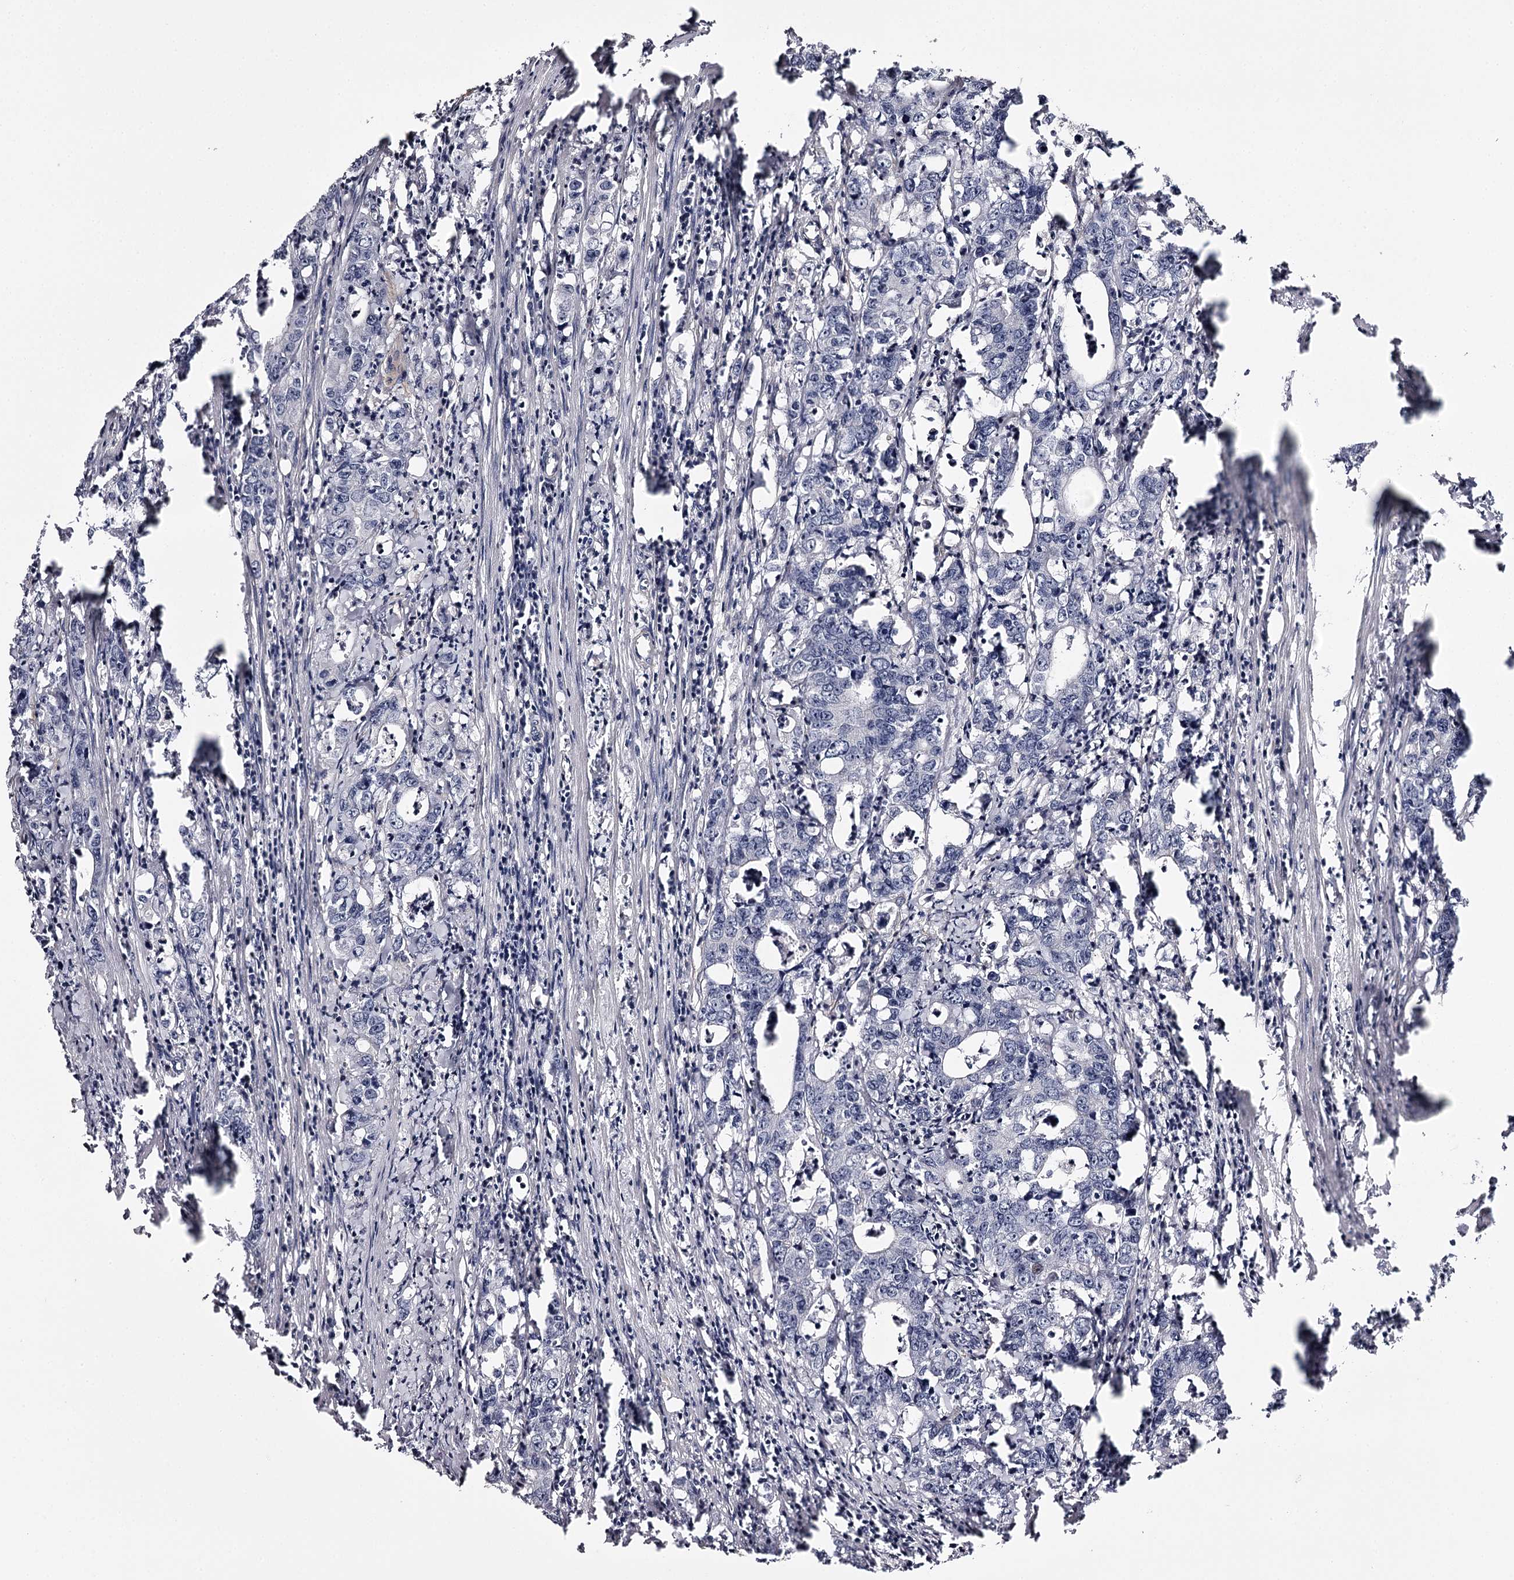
{"staining": {"intensity": "negative", "quantity": "none", "location": "none"}, "tissue": "colorectal cancer", "cell_type": "Tumor cells", "image_type": "cancer", "snomed": [{"axis": "morphology", "description": "Adenocarcinoma, NOS"}, {"axis": "topography", "description": "Colon"}], "caption": "High magnification brightfield microscopy of adenocarcinoma (colorectal) stained with DAB (3,3'-diaminobenzidine) (brown) and counterstained with hematoxylin (blue): tumor cells show no significant staining. (DAB (3,3'-diaminobenzidine) immunohistochemistry with hematoxylin counter stain).", "gene": "TTC33", "patient": {"sex": "female", "age": 75}}